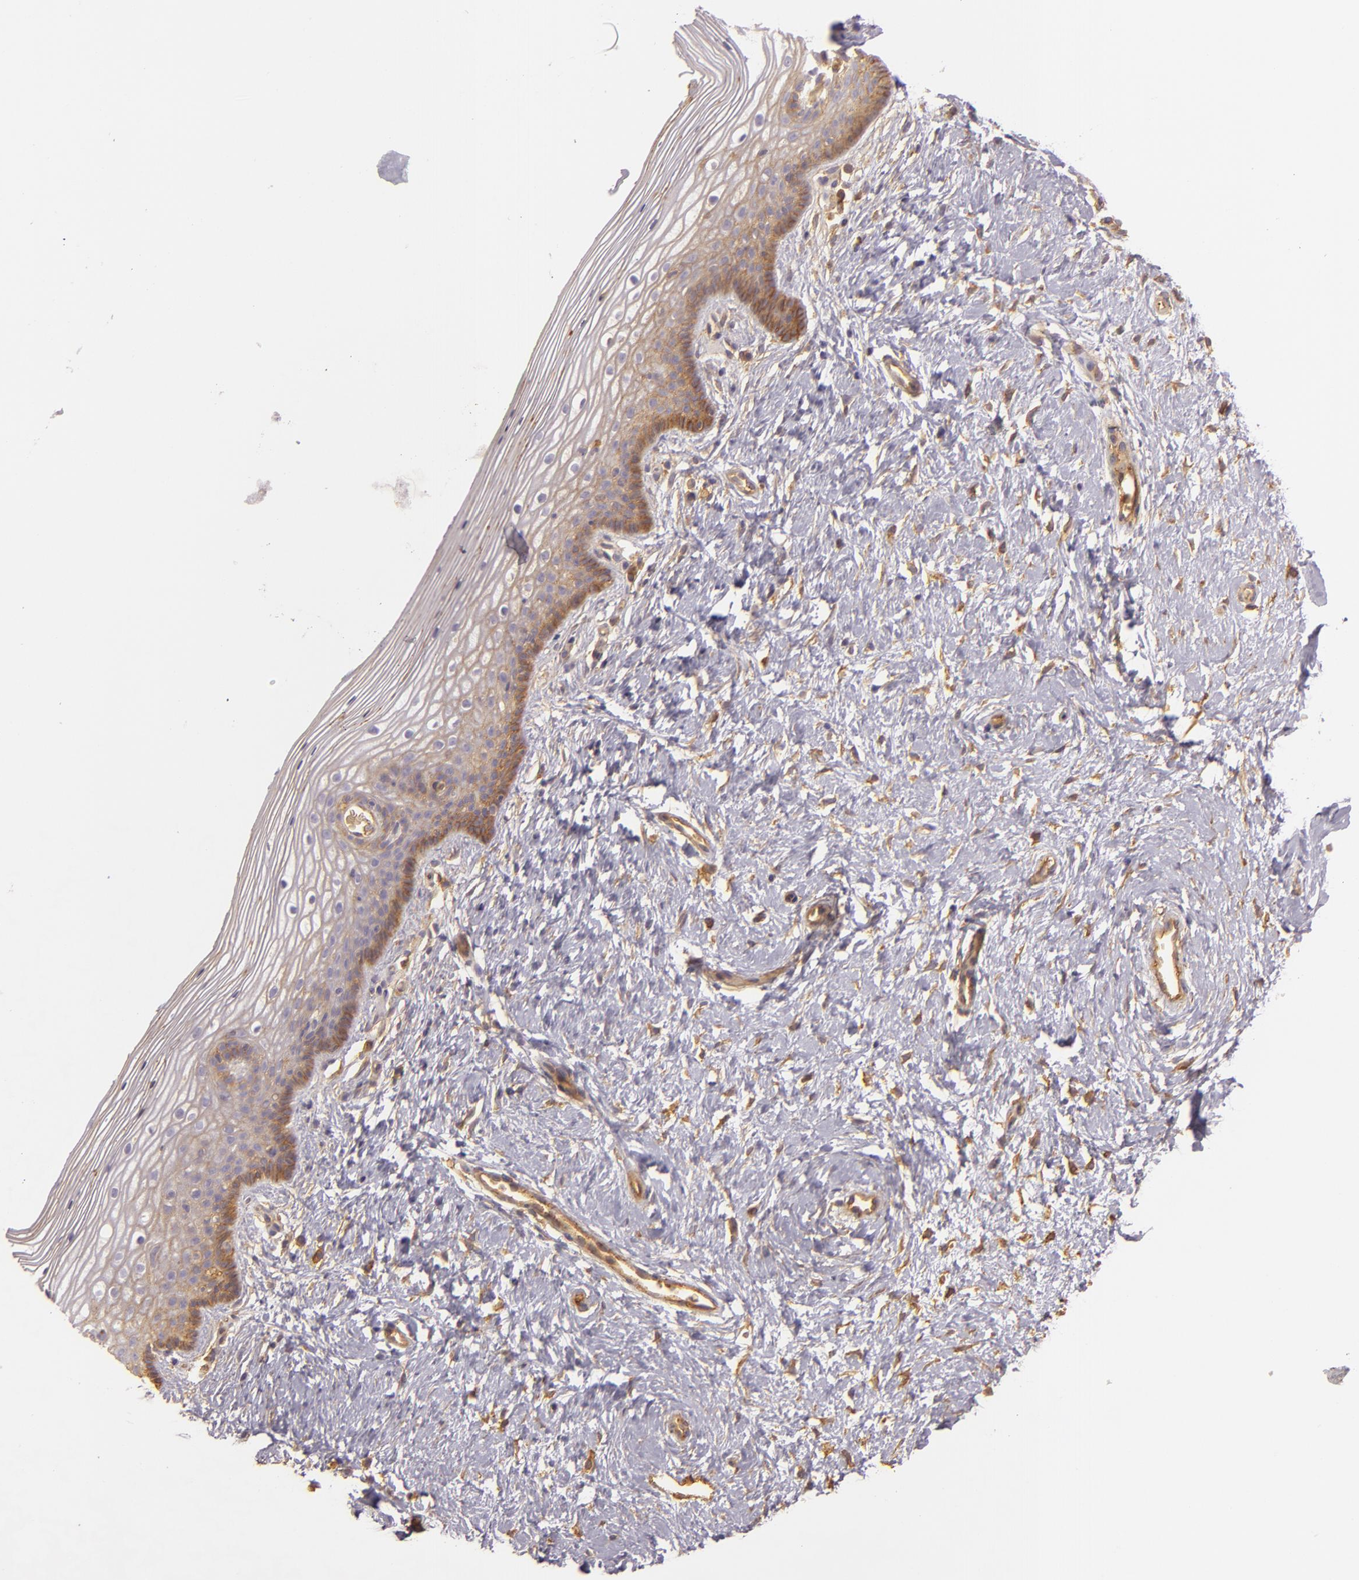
{"staining": {"intensity": "weak", "quantity": "<25%", "location": "cytoplasmic/membranous"}, "tissue": "vagina", "cell_type": "Squamous epithelial cells", "image_type": "normal", "snomed": [{"axis": "morphology", "description": "Normal tissue, NOS"}, {"axis": "topography", "description": "Vagina"}], "caption": "Normal vagina was stained to show a protein in brown. There is no significant staining in squamous epithelial cells.", "gene": "CD59", "patient": {"sex": "female", "age": 46}}